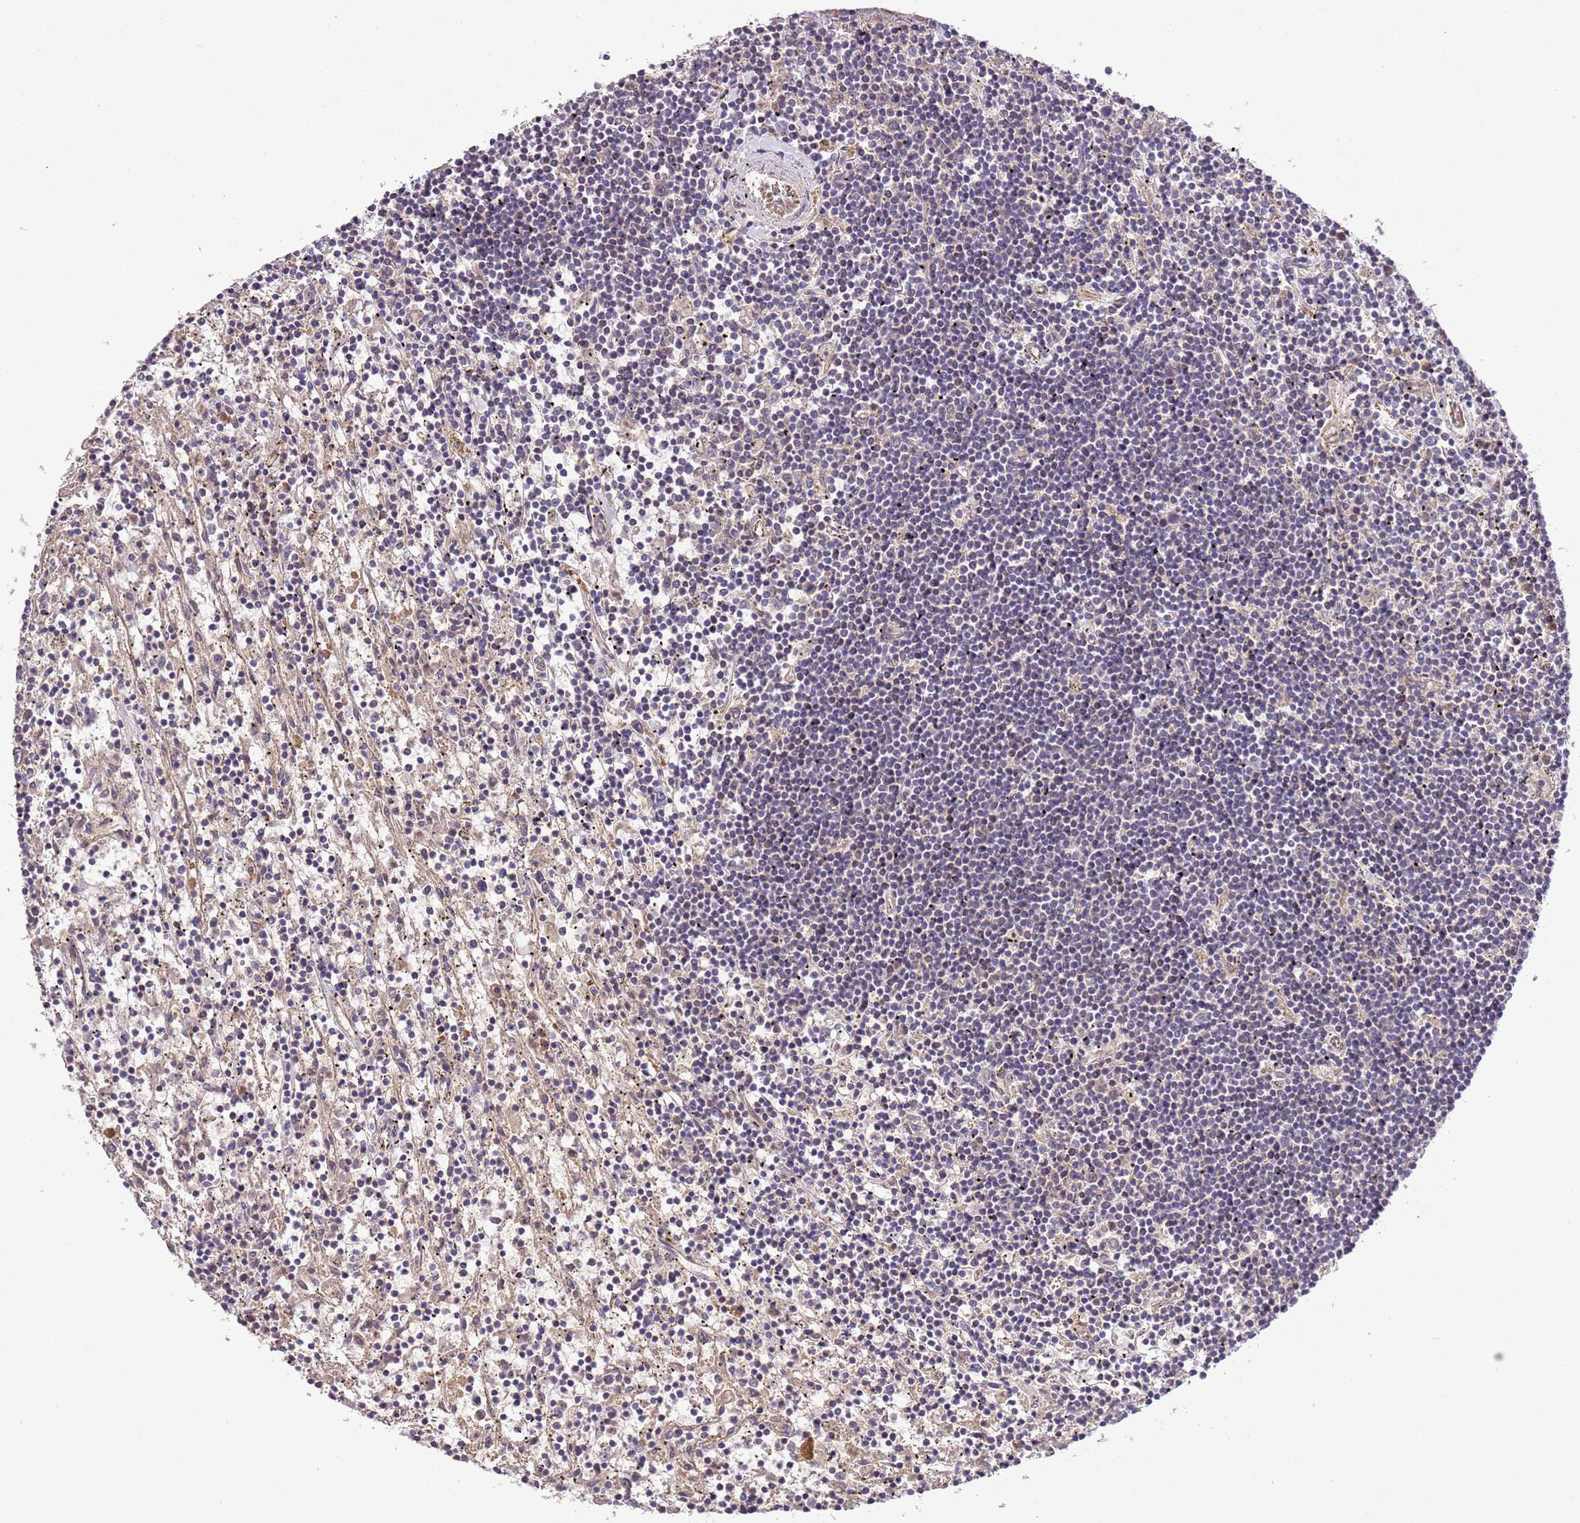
{"staining": {"intensity": "negative", "quantity": "none", "location": "none"}, "tissue": "lymphoma", "cell_type": "Tumor cells", "image_type": "cancer", "snomed": [{"axis": "morphology", "description": "Malignant lymphoma, non-Hodgkin's type, Low grade"}, {"axis": "topography", "description": "Spleen"}], "caption": "This is a histopathology image of IHC staining of low-grade malignant lymphoma, non-Hodgkin's type, which shows no expression in tumor cells. (Stains: DAB (3,3'-diaminobenzidine) immunohistochemistry with hematoxylin counter stain, Microscopy: brightfield microscopy at high magnification).", "gene": "FAM89B", "patient": {"sex": "male", "age": 76}}